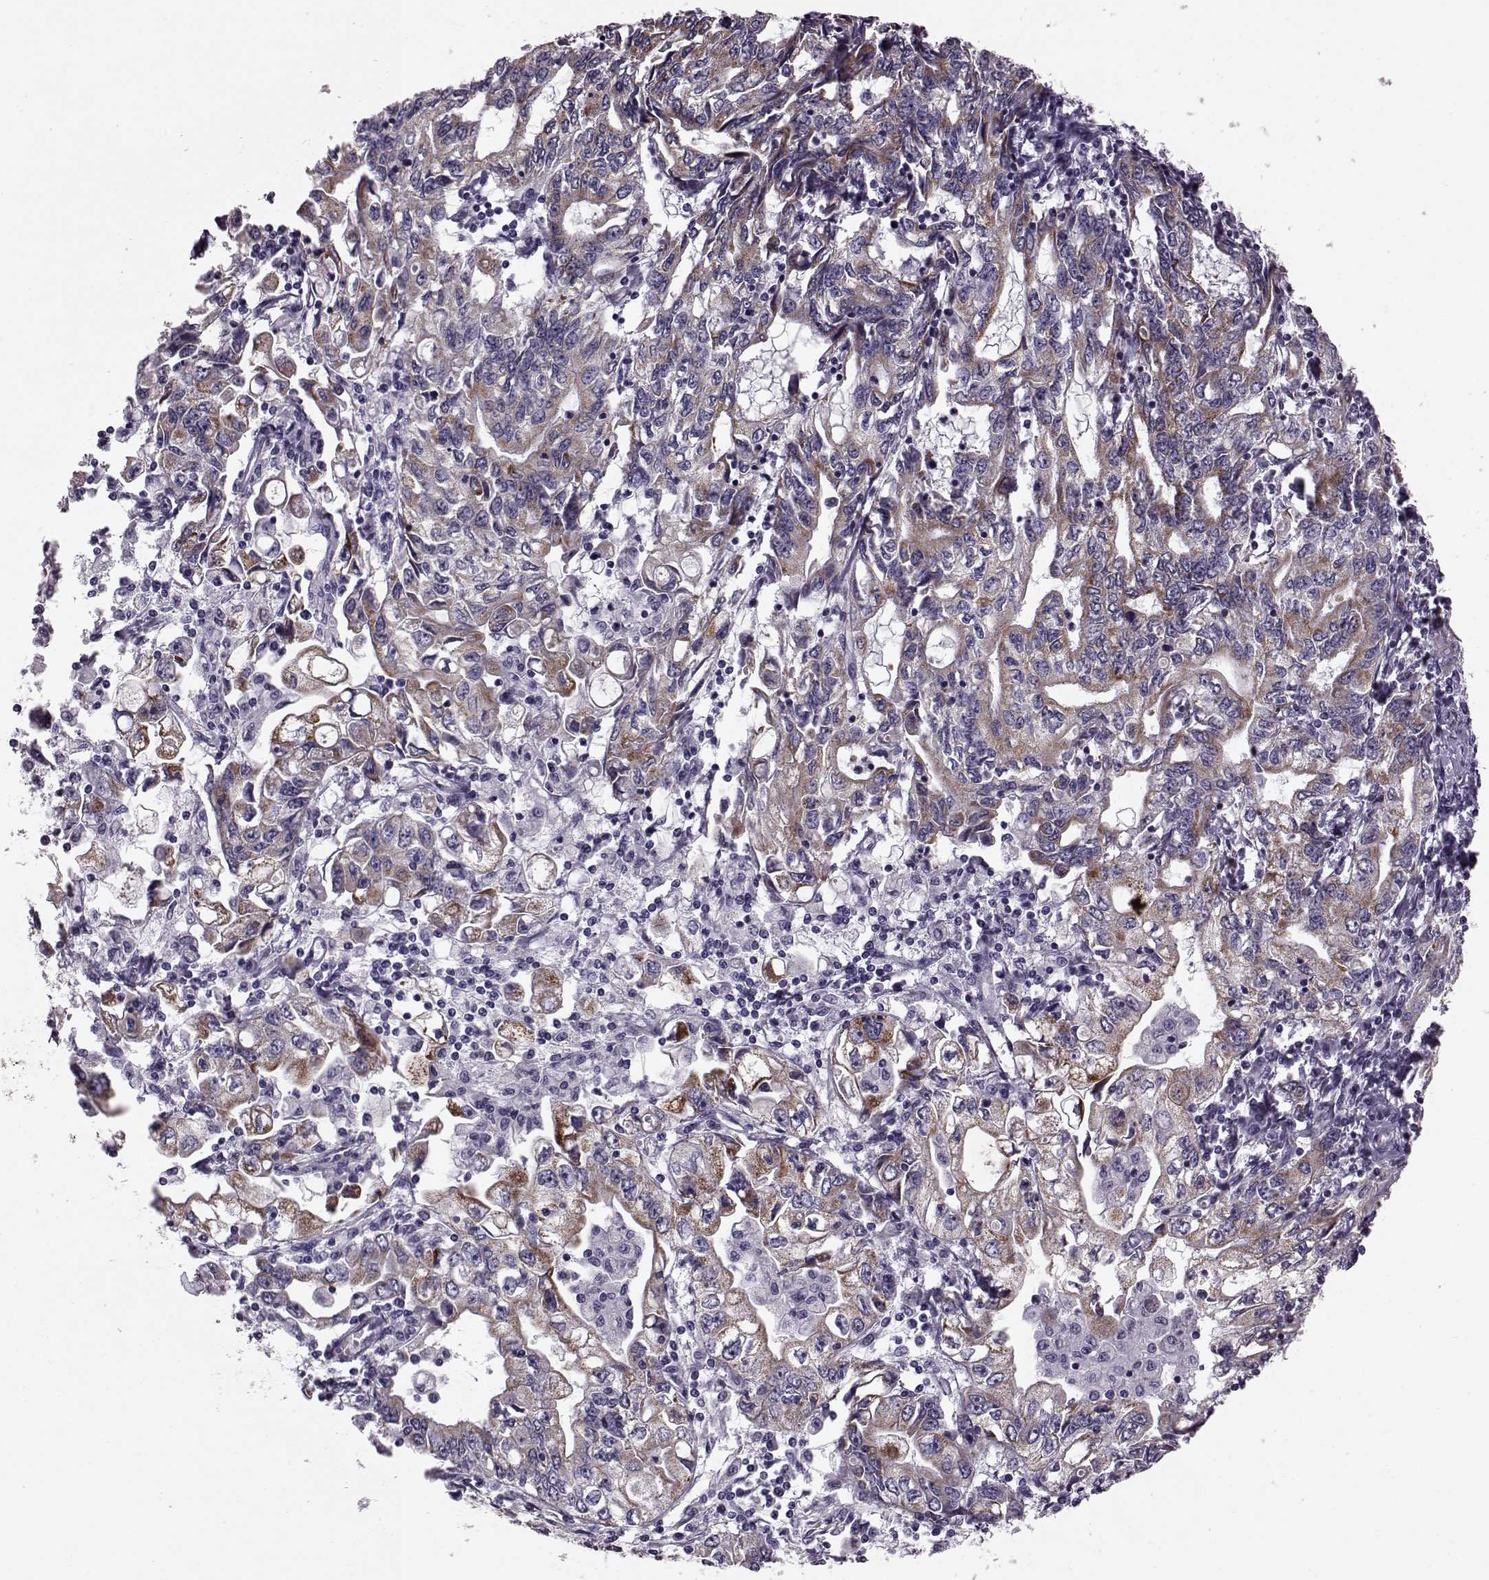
{"staining": {"intensity": "moderate", "quantity": ">75%", "location": "cytoplasmic/membranous"}, "tissue": "stomach cancer", "cell_type": "Tumor cells", "image_type": "cancer", "snomed": [{"axis": "morphology", "description": "Adenocarcinoma, NOS"}, {"axis": "topography", "description": "Stomach, lower"}], "caption": "About >75% of tumor cells in stomach cancer show moderate cytoplasmic/membranous protein staining as visualized by brown immunohistochemical staining.", "gene": "RIMS2", "patient": {"sex": "female", "age": 72}}